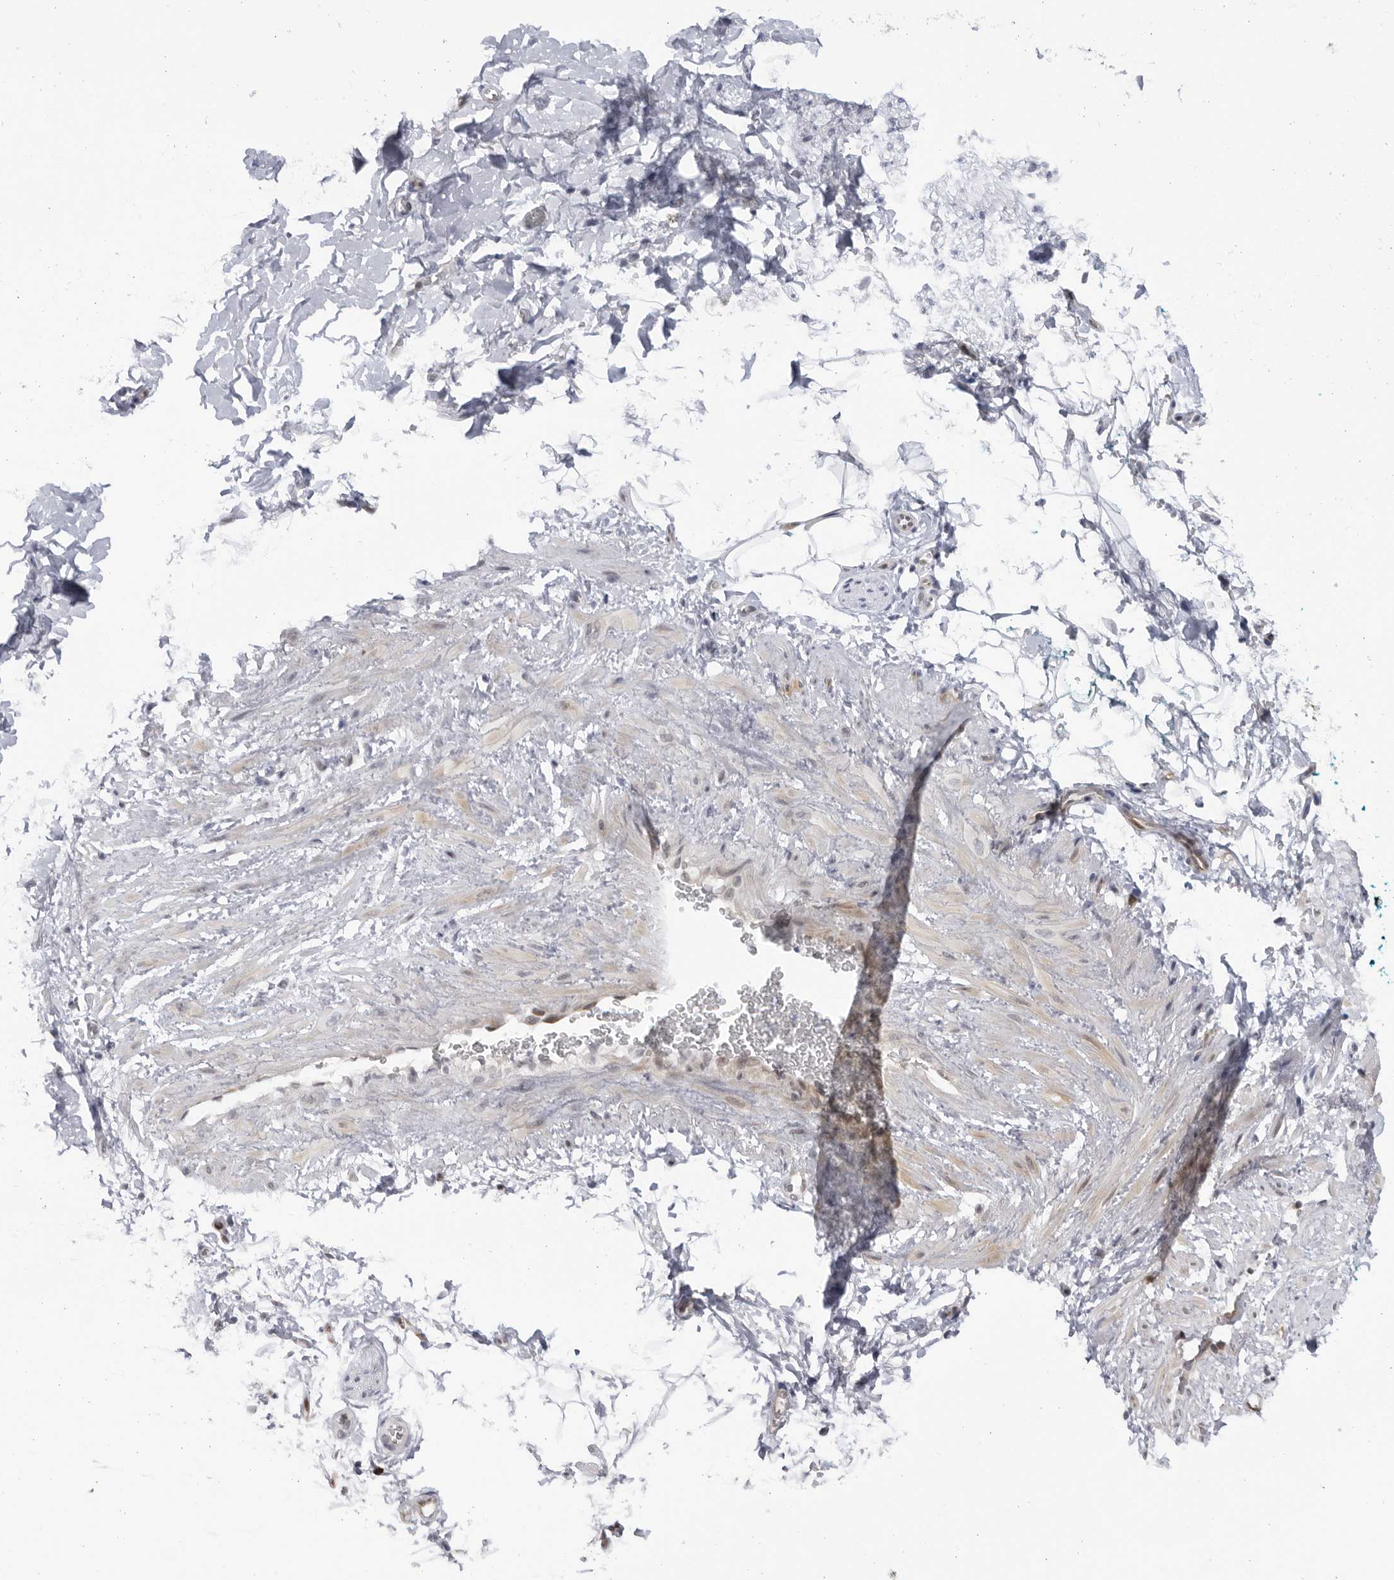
{"staining": {"intensity": "negative", "quantity": "none", "location": "none"}, "tissue": "adipose tissue", "cell_type": "Adipocytes", "image_type": "normal", "snomed": [{"axis": "morphology", "description": "Normal tissue, NOS"}, {"axis": "morphology", "description": "Adenocarcinoma, NOS"}, {"axis": "topography", "description": "Pancreas"}, {"axis": "topography", "description": "Peripheral nerve tissue"}], "caption": "This is a photomicrograph of immunohistochemistry staining of normal adipose tissue, which shows no expression in adipocytes.", "gene": "SLC25A22", "patient": {"sex": "male", "age": 59}}